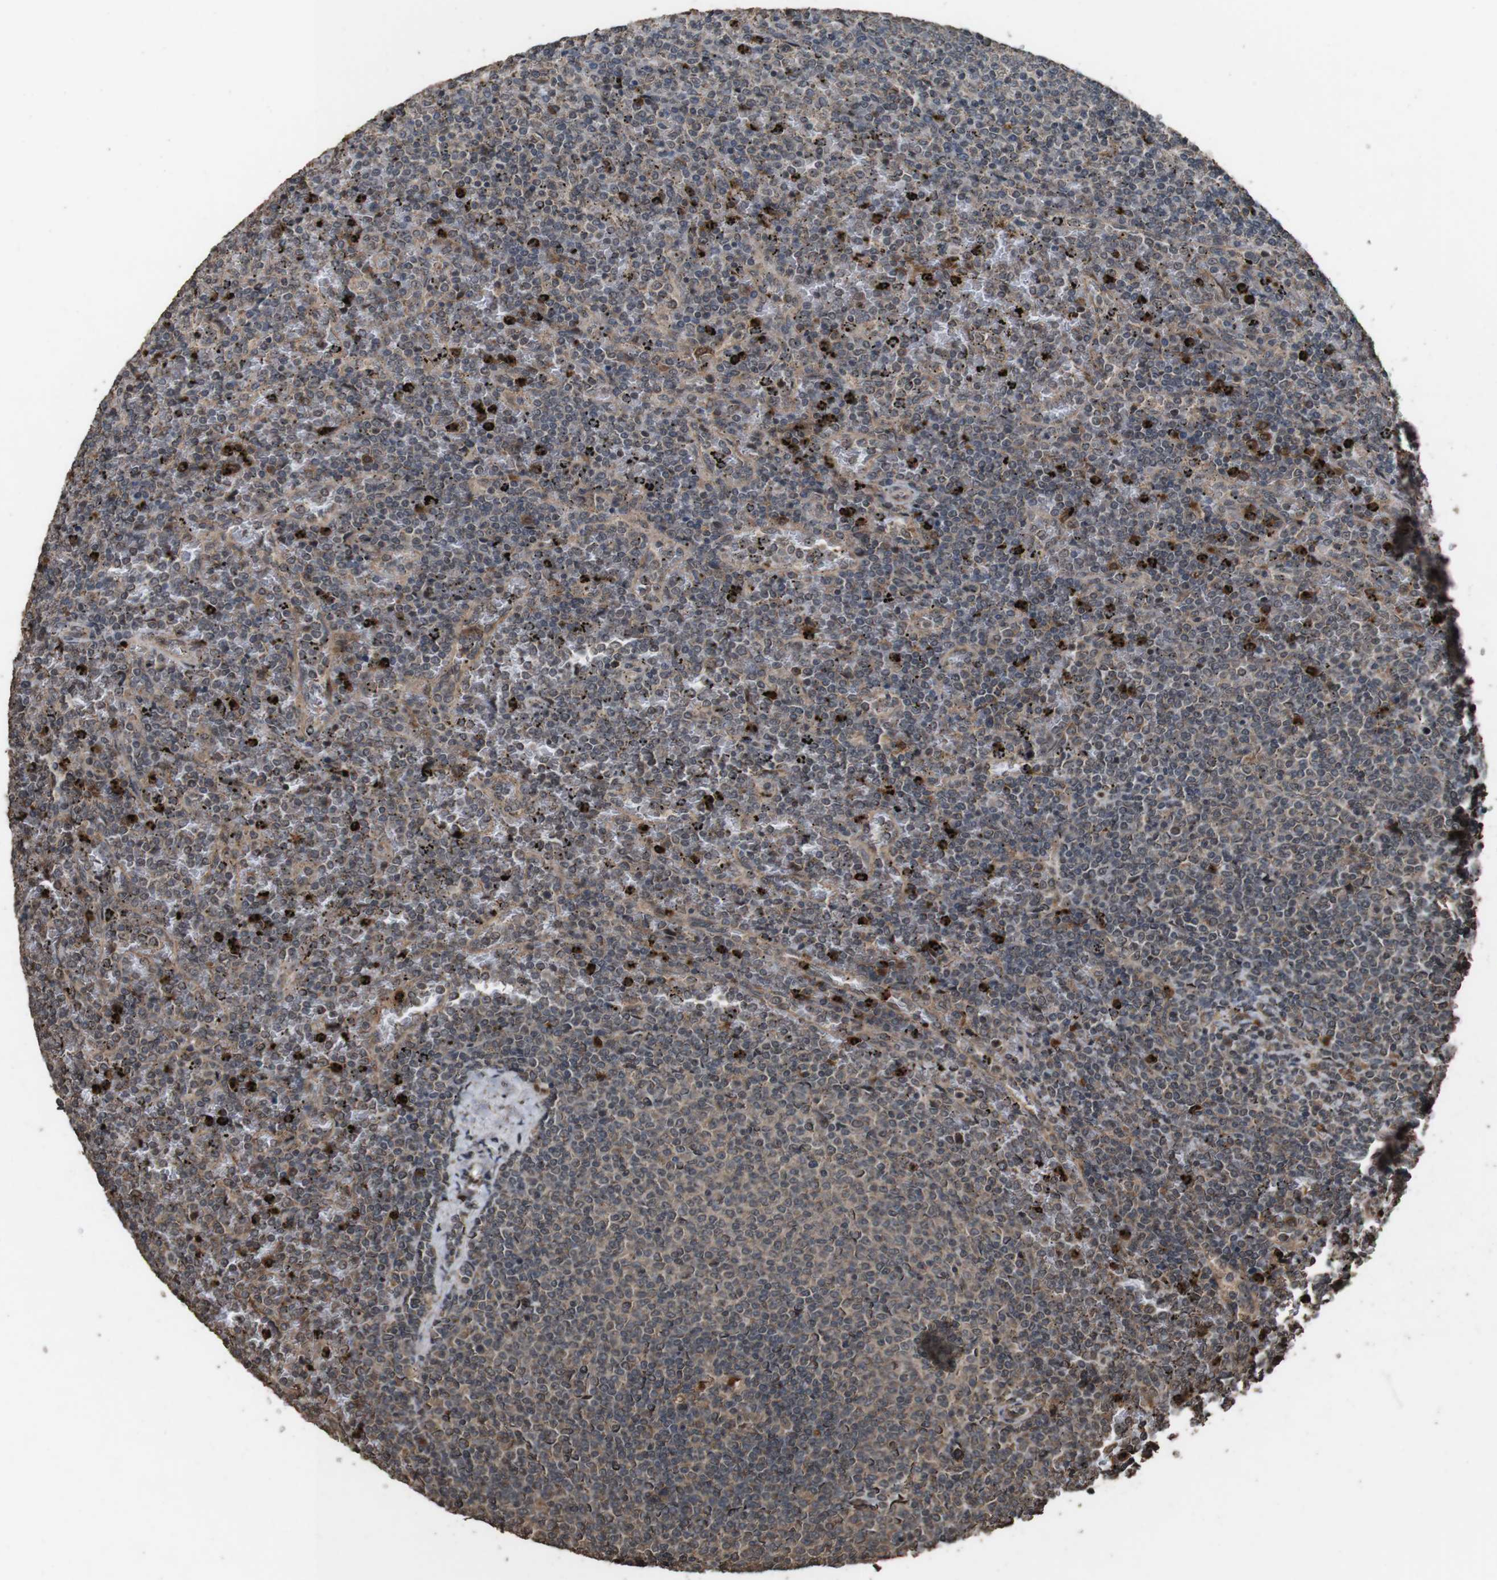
{"staining": {"intensity": "weak", "quantity": "25%-75%", "location": "cytoplasmic/membranous"}, "tissue": "lymphoma", "cell_type": "Tumor cells", "image_type": "cancer", "snomed": [{"axis": "morphology", "description": "Malignant lymphoma, non-Hodgkin's type, Low grade"}, {"axis": "topography", "description": "Spleen"}], "caption": "Immunohistochemical staining of human lymphoma displays weak cytoplasmic/membranous protein positivity in approximately 25%-75% of tumor cells. (DAB = brown stain, brightfield microscopy at high magnification).", "gene": "RRAS2", "patient": {"sex": "female", "age": 77}}